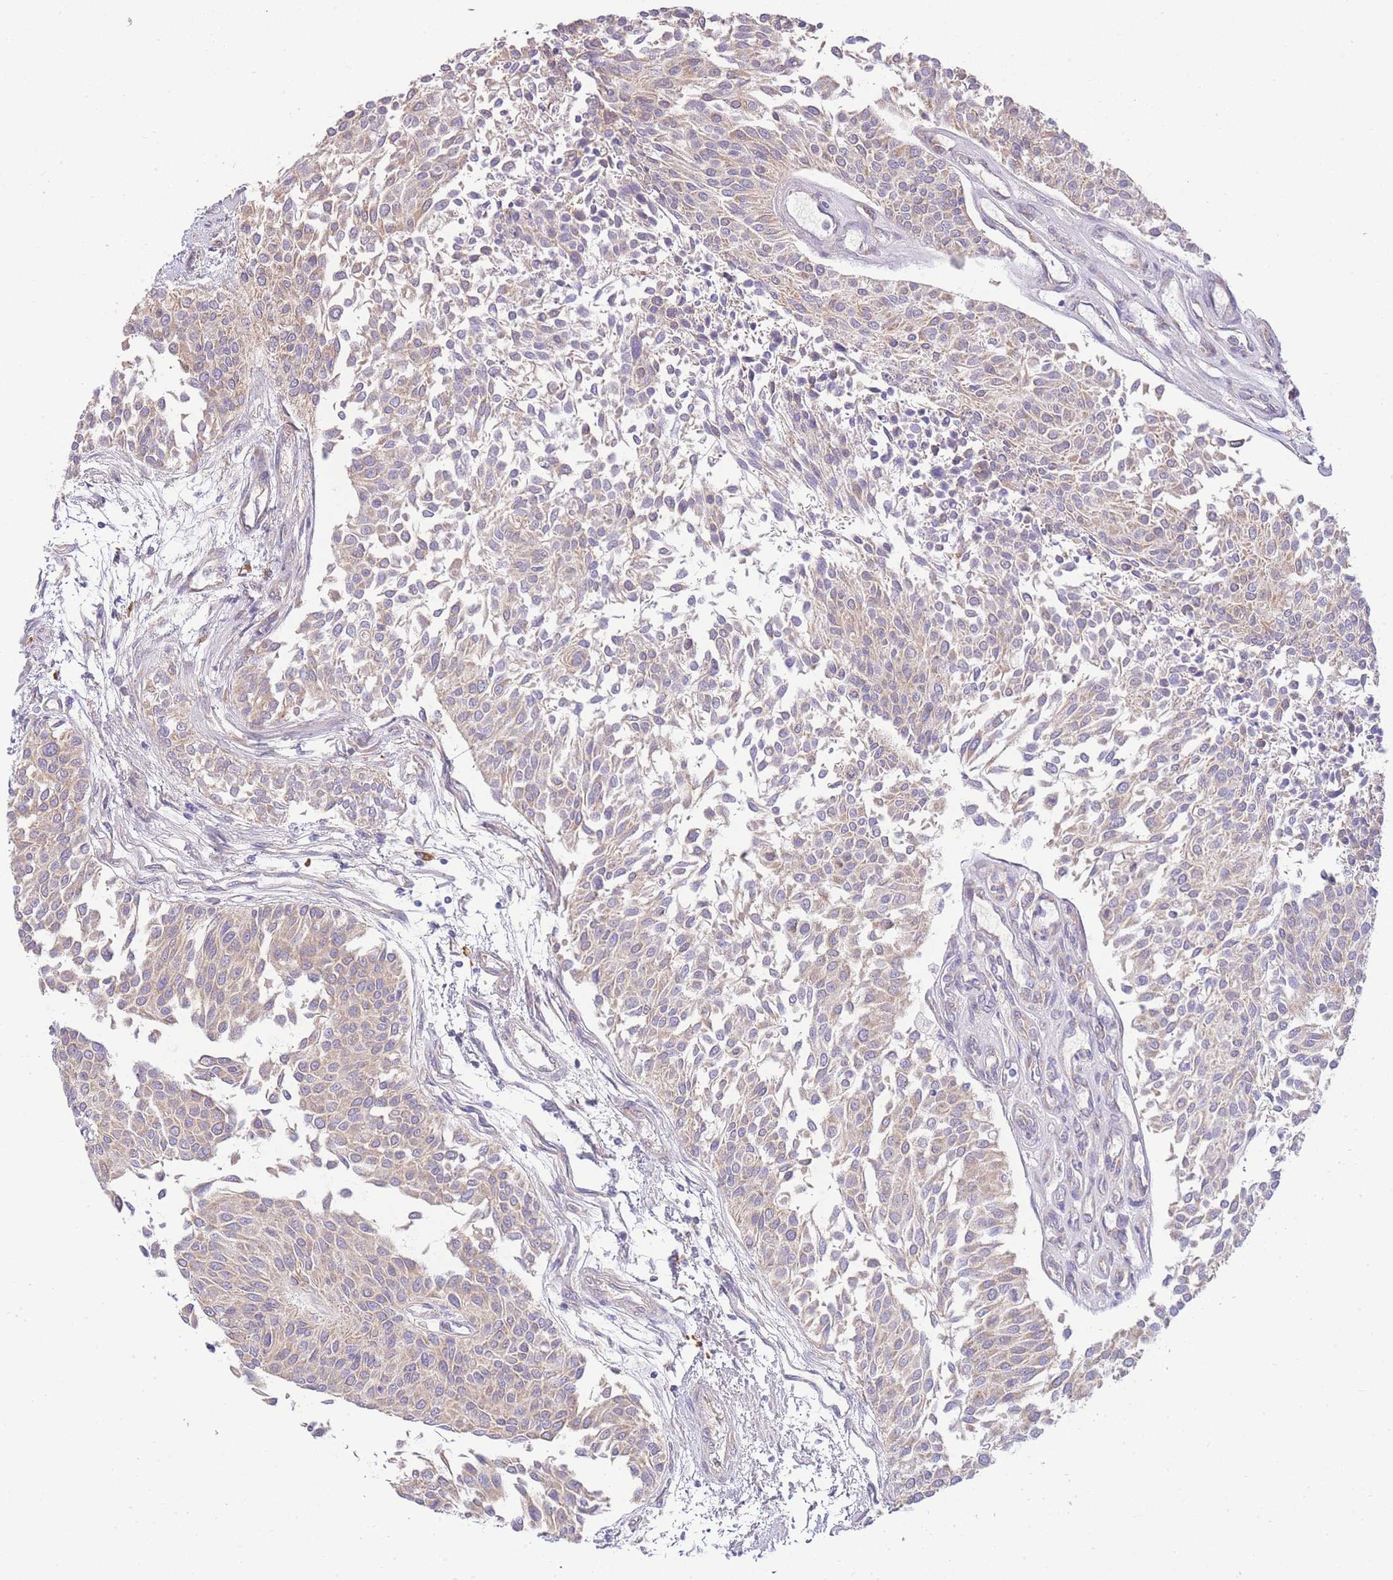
{"staining": {"intensity": "weak", "quantity": ">75%", "location": "cytoplasmic/membranous"}, "tissue": "urothelial cancer", "cell_type": "Tumor cells", "image_type": "cancer", "snomed": [{"axis": "morphology", "description": "Urothelial carcinoma, NOS"}, {"axis": "topography", "description": "Urinary bladder"}], "caption": "A micrograph of urothelial cancer stained for a protein shows weak cytoplasmic/membranous brown staining in tumor cells.", "gene": "BEX1", "patient": {"sex": "male", "age": 55}}